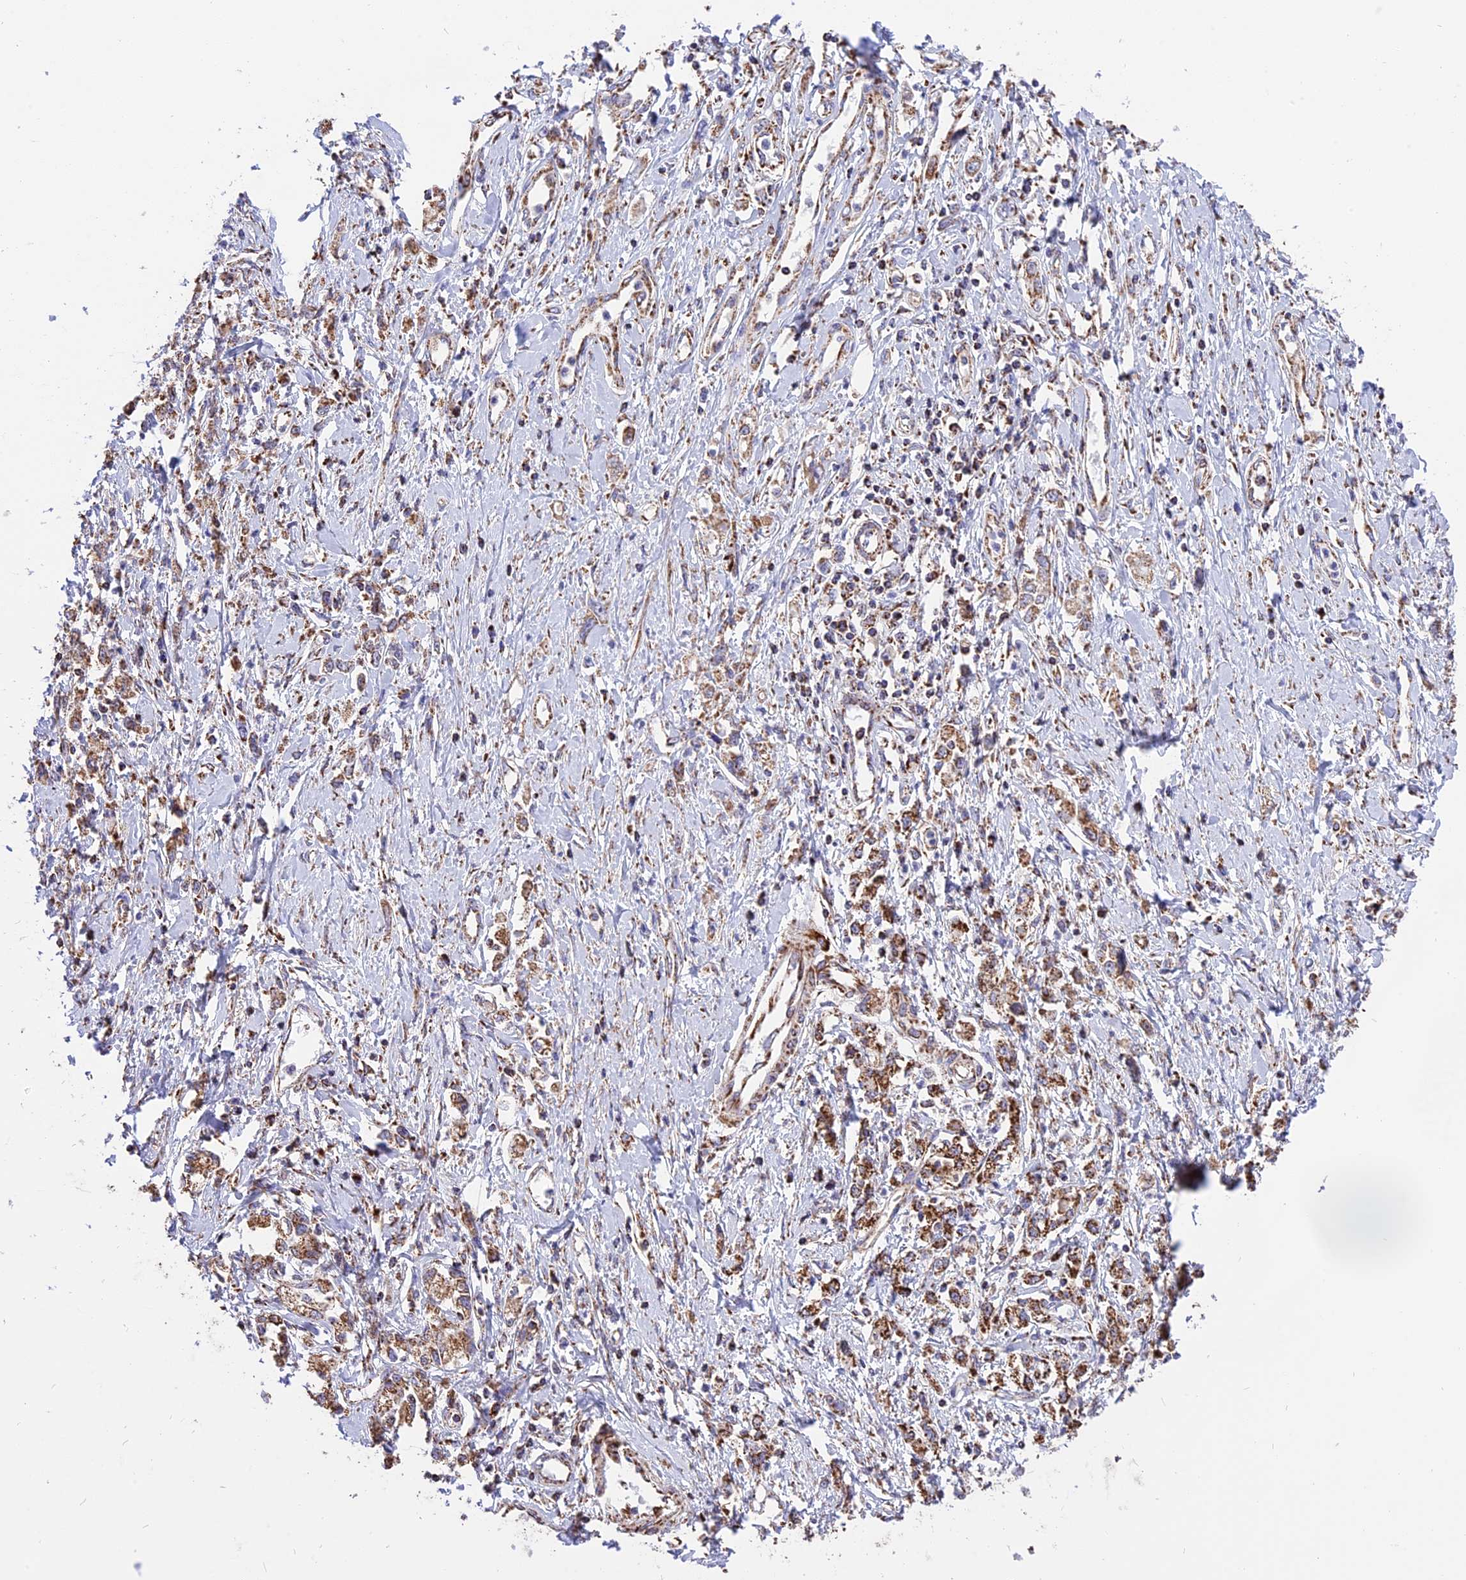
{"staining": {"intensity": "strong", "quantity": "25%-75%", "location": "cytoplasmic/membranous"}, "tissue": "stomach cancer", "cell_type": "Tumor cells", "image_type": "cancer", "snomed": [{"axis": "morphology", "description": "Adenocarcinoma, NOS"}, {"axis": "topography", "description": "Stomach"}], "caption": "Protein expression analysis of human adenocarcinoma (stomach) reveals strong cytoplasmic/membranous positivity in about 25%-75% of tumor cells. (DAB = brown stain, brightfield microscopy at high magnification).", "gene": "TTC4", "patient": {"sex": "female", "age": 76}}